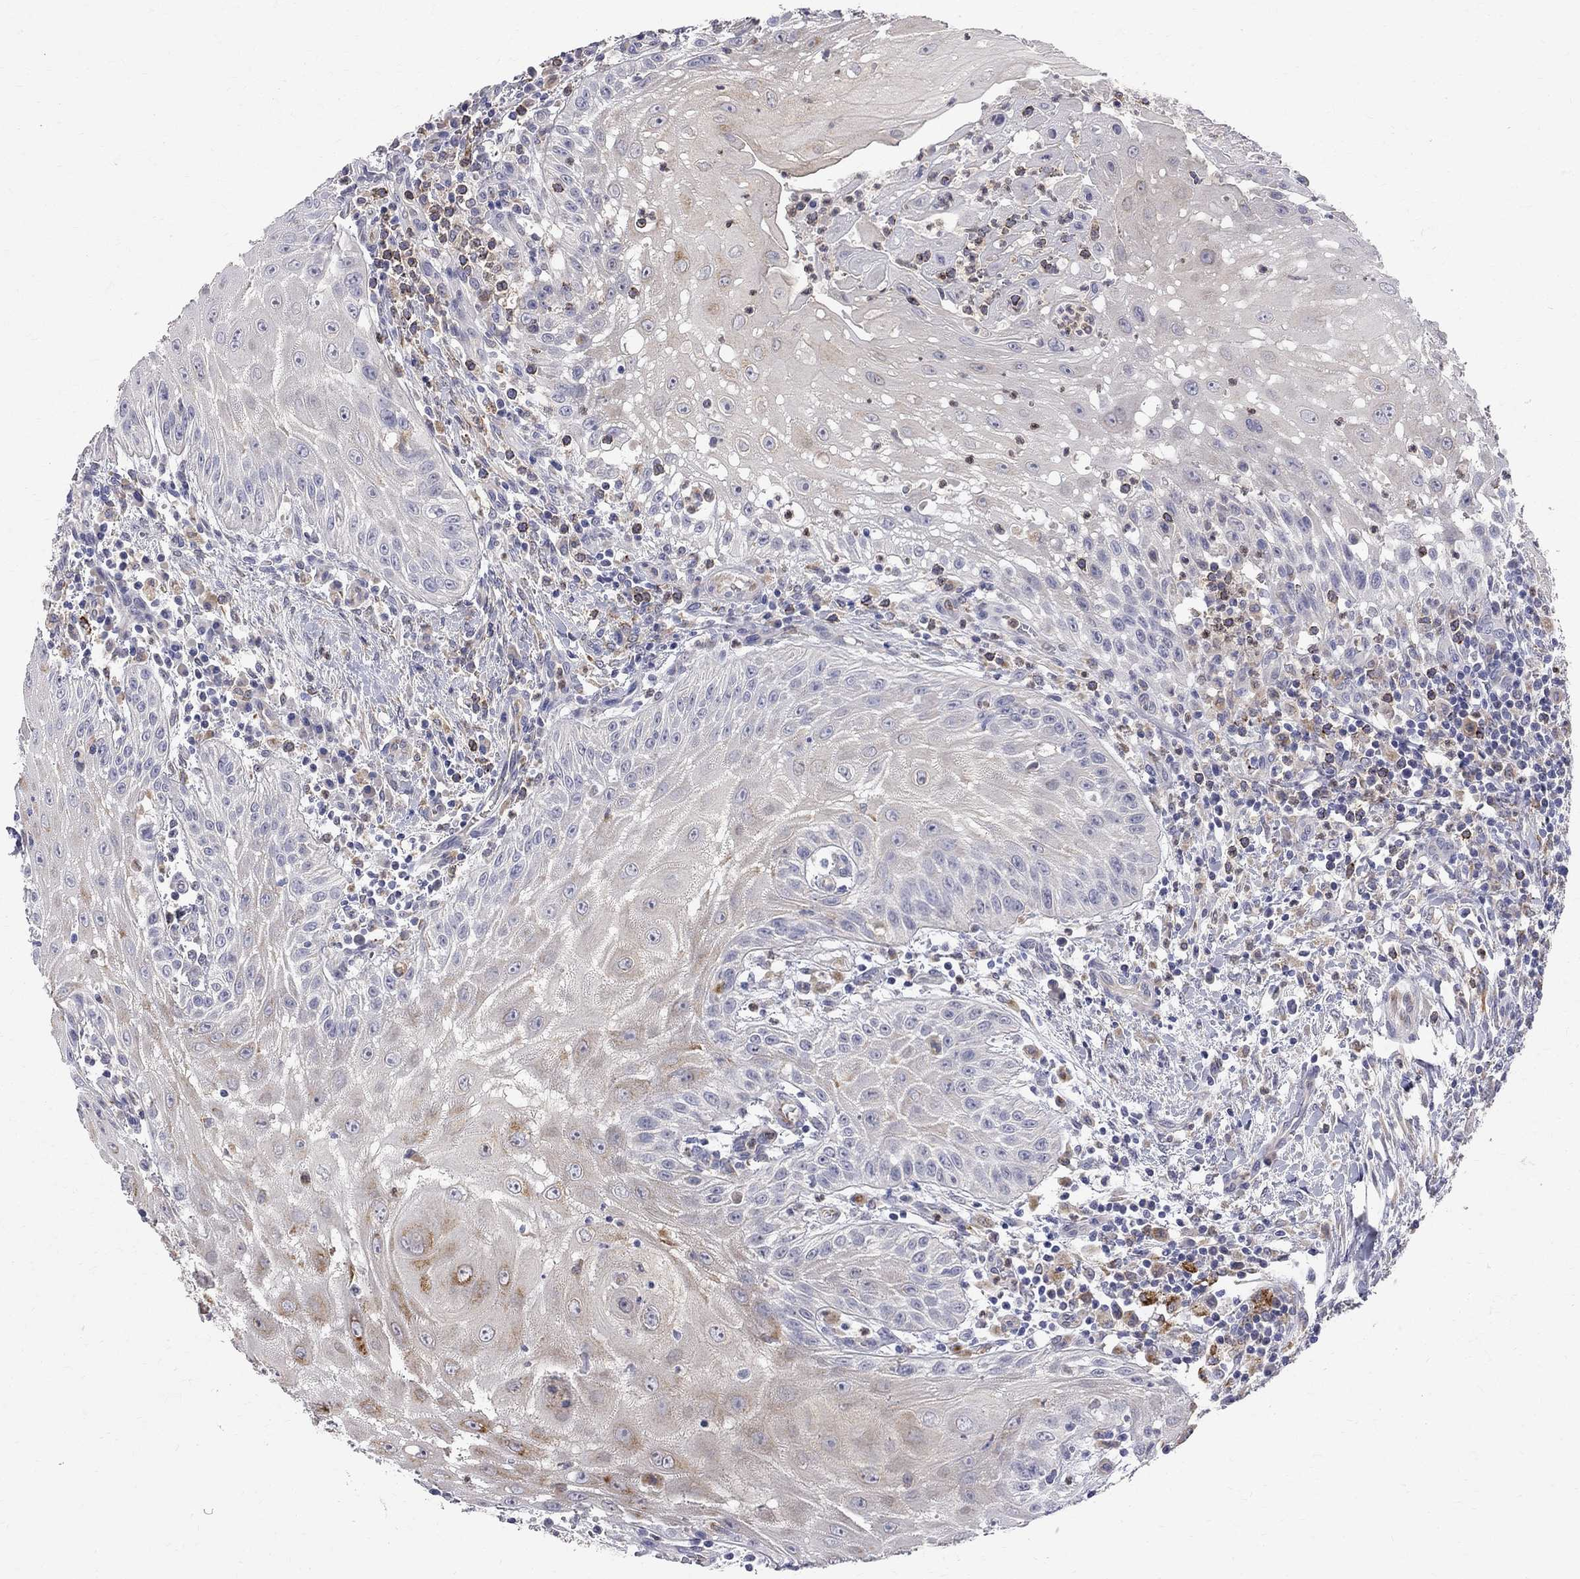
{"staining": {"intensity": "moderate", "quantity": "<25%", "location": "cytoplasmic/membranous"}, "tissue": "head and neck cancer", "cell_type": "Tumor cells", "image_type": "cancer", "snomed": [{"axis": "morphology", "description": "Squamous cell carcinoma, NOS"}, {"axis": "topography", "description": "Oral tissue"}, {"axis": "topography", "description": "Head-Neck"}], "caption": "IHC (DAB) staining of head and neck squamous cell carcinoma demonstrates moderate cytoplasmic/membranous protein positivity in about <25% of tumor cells.", "gene": "ACSL1", "patient": {"sex": "male", "age": 58}}